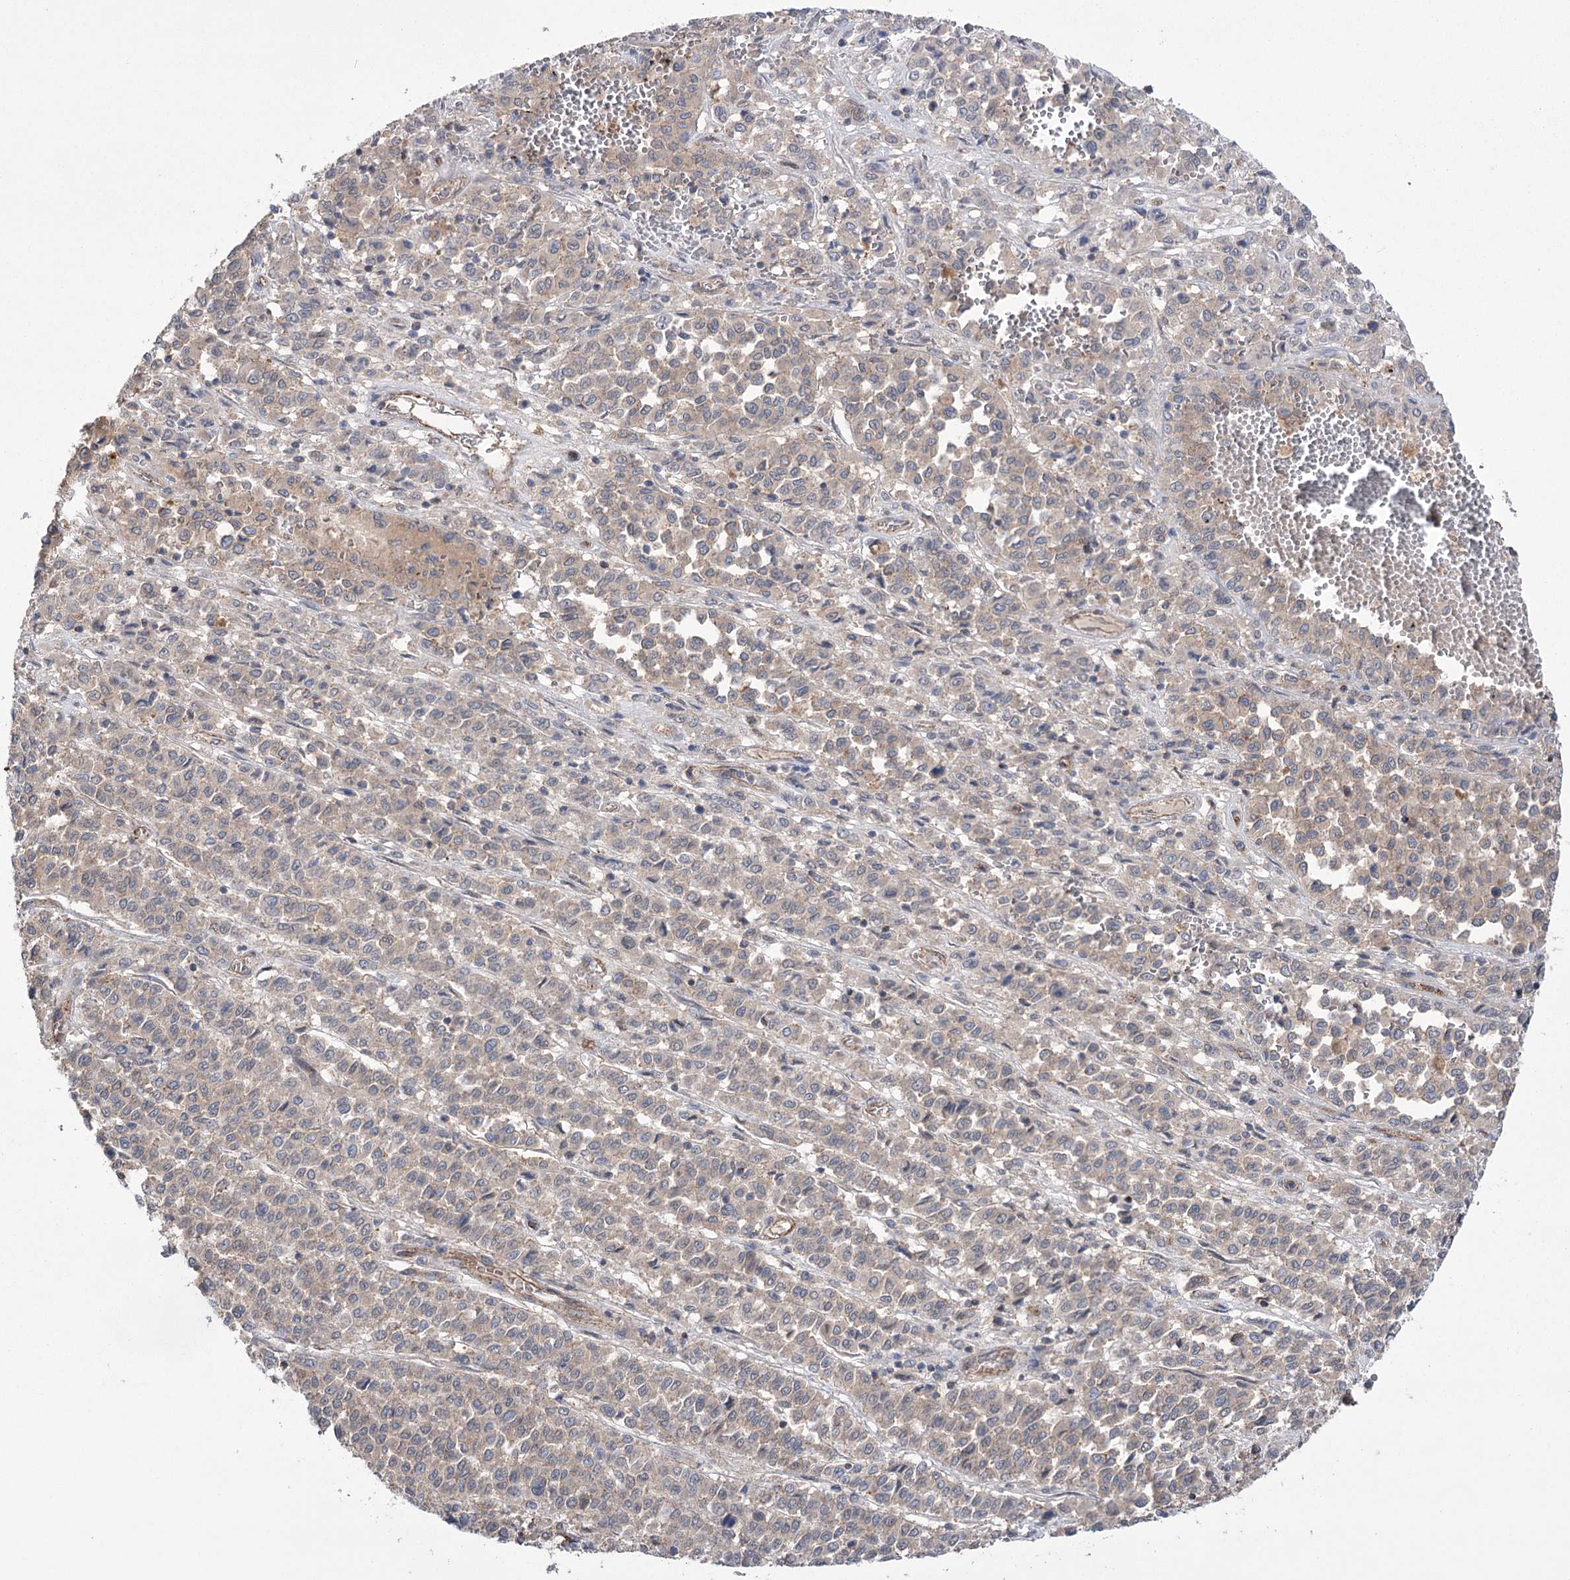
{"staining": {"intensity": "weak", "quantity": "25%-75%", "location": "cytoplasmic/membranous"}, "tissue": "melanoma", "cell_type": "Tumor cells", "image_type": "cancer", "snomed": [{"axis": "morphology", "description": "Malignant melanoma, Metastatic site"}, {"axis": "topography", "description": "Pancreas"}], "caption": "Immunohistochemistry of human malignant melanoma (metastatic site) exhibits low levels of weak cytoplasmic/membranous expression in approximately 25%-75% of tumor cells. The staining is performed using DAB brown chromogen to label protein expression. The nuclei are counter-stained blue using hematoxylin.", "gene": "TRIM71", "patient": {"sex": "female", "age": 30}}